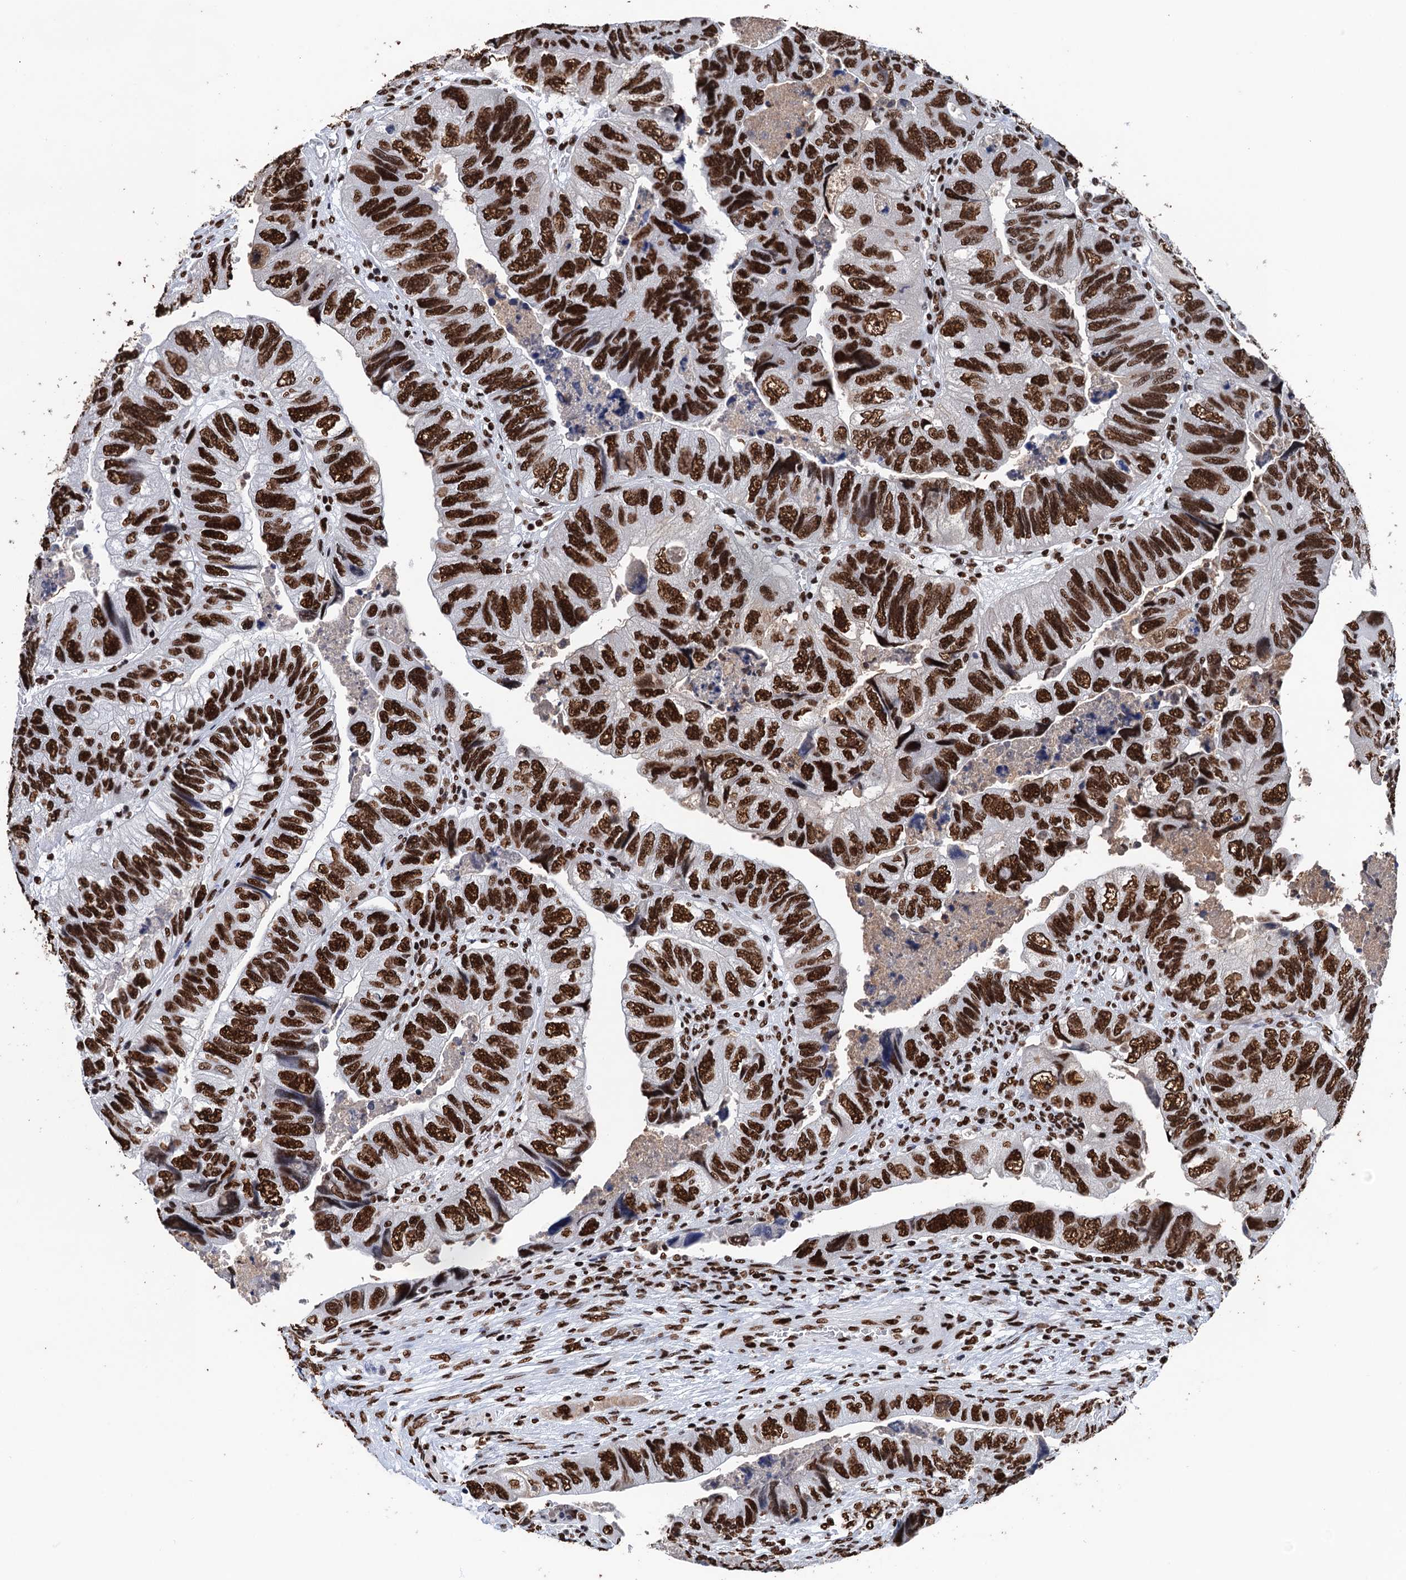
{"staining": {"intensity": "strong", "quantity": ">75%", "location": "nuclear"}, "tissue": "colorectal cancer", "cell_type": "Tumor cells", "image_type": "cancer", "snomed": [{"axis": "morphology", "description": "Adenocarcinoma, NOS"}, {"axis": "topography", "description": "Rectum"}], "caption": "Immunohistochemistry micrograph of adenocarcinoma (colorectal) stained for a protein (brown), which displays high levels of strong nuclear positivity in approximately >75% of tumor cells.", "gene": "UBA2", "patient": {"sex": "male", "age": 63}}